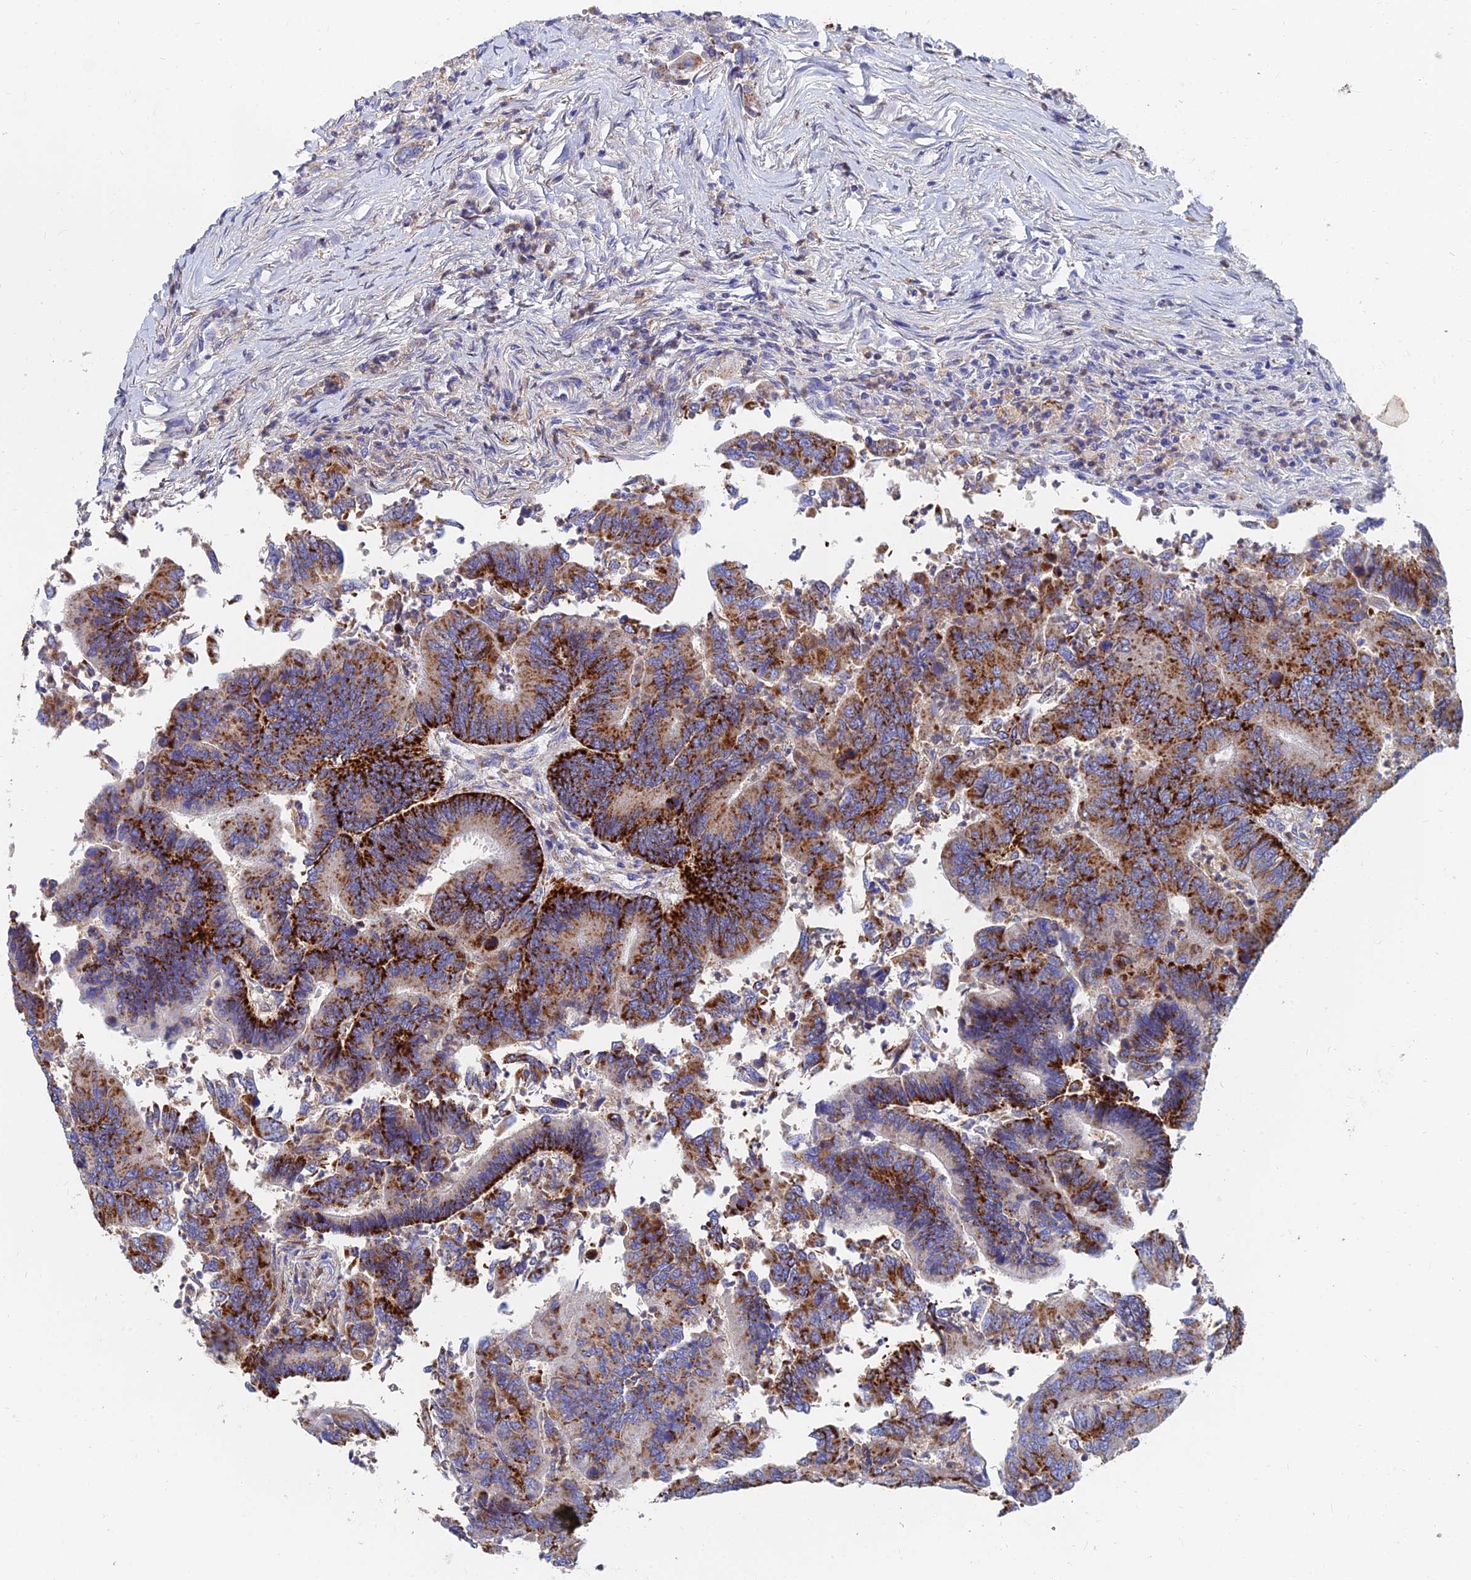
{"staining": {"intensity": "strong", "quantity": ">75%", "location": "cytoplasmic/membranous"}, "tissue": "colorectal cancer", "cell_type": "Tumor cells", "image_type": "cancer", "snomed": [{"axis": "morphology", "description": "Adenocarcinoma, NOS"}, {"axis": "topography", "description": "Colon"}], "caption": "Immunohistochemical staining of human colorectal cancer (adenocarcinoma) reveals high levels of strong cytoplasmic/membranous protein positivity in approximately >75% of tumor cells.", "gene": "SPNS1", "patient": {"sex": "female", "age": 67}}